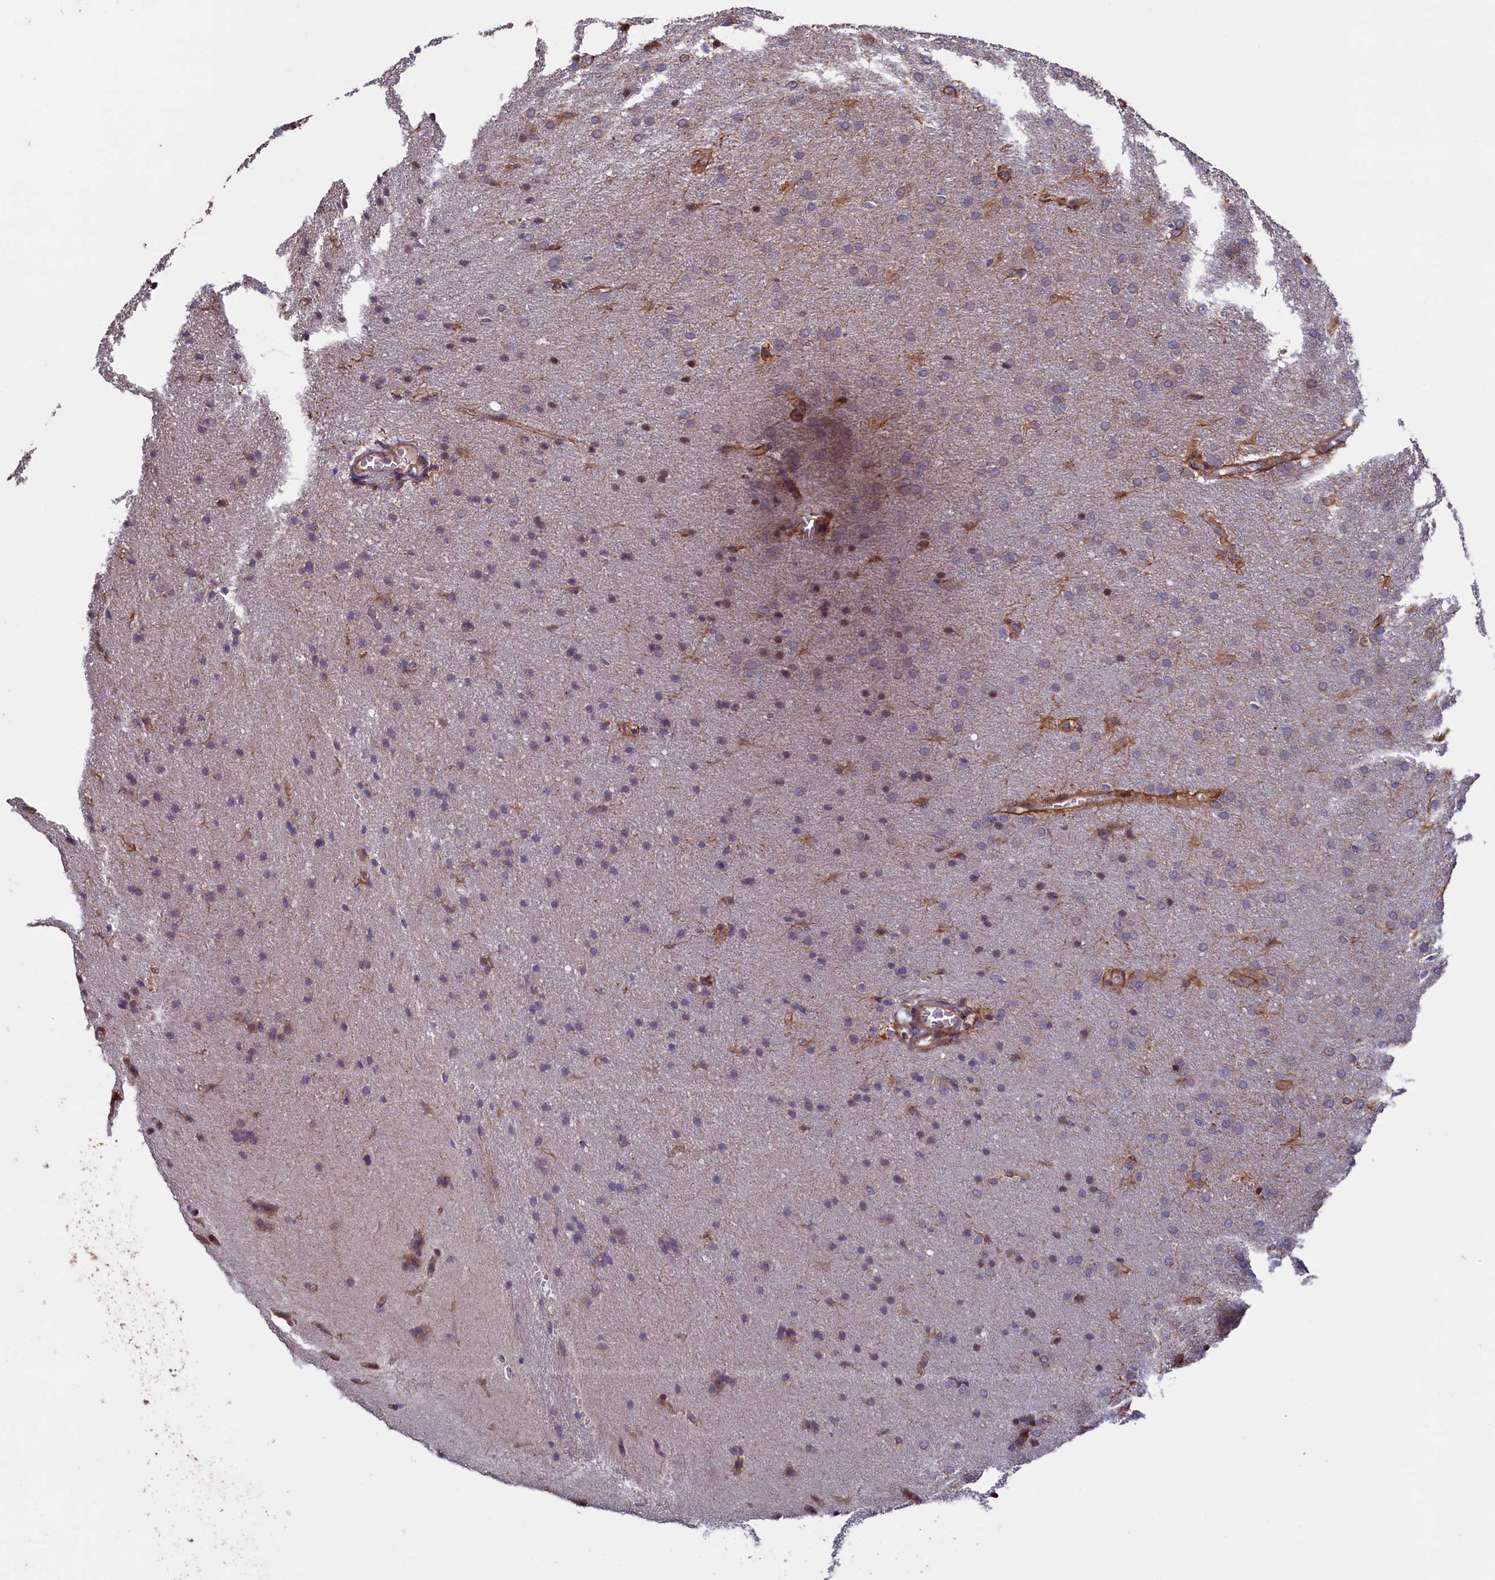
{"staining": {"intensity": "negative", "quantity": "none", "location": "none"}, "tissue": "glioma", "cell_type": "Tumor cells", "image_type": "cancer", "snomed": [{"axis": "morphology", "description": "Glioma, malignant, Low grade"}, {"axis": "topography", "description": "Brain"}], "caption": "There is no significant staining in tumor cells of glioma.", "gene": "ATXN2L", "patient": {"sex": "female", "age": 32}}